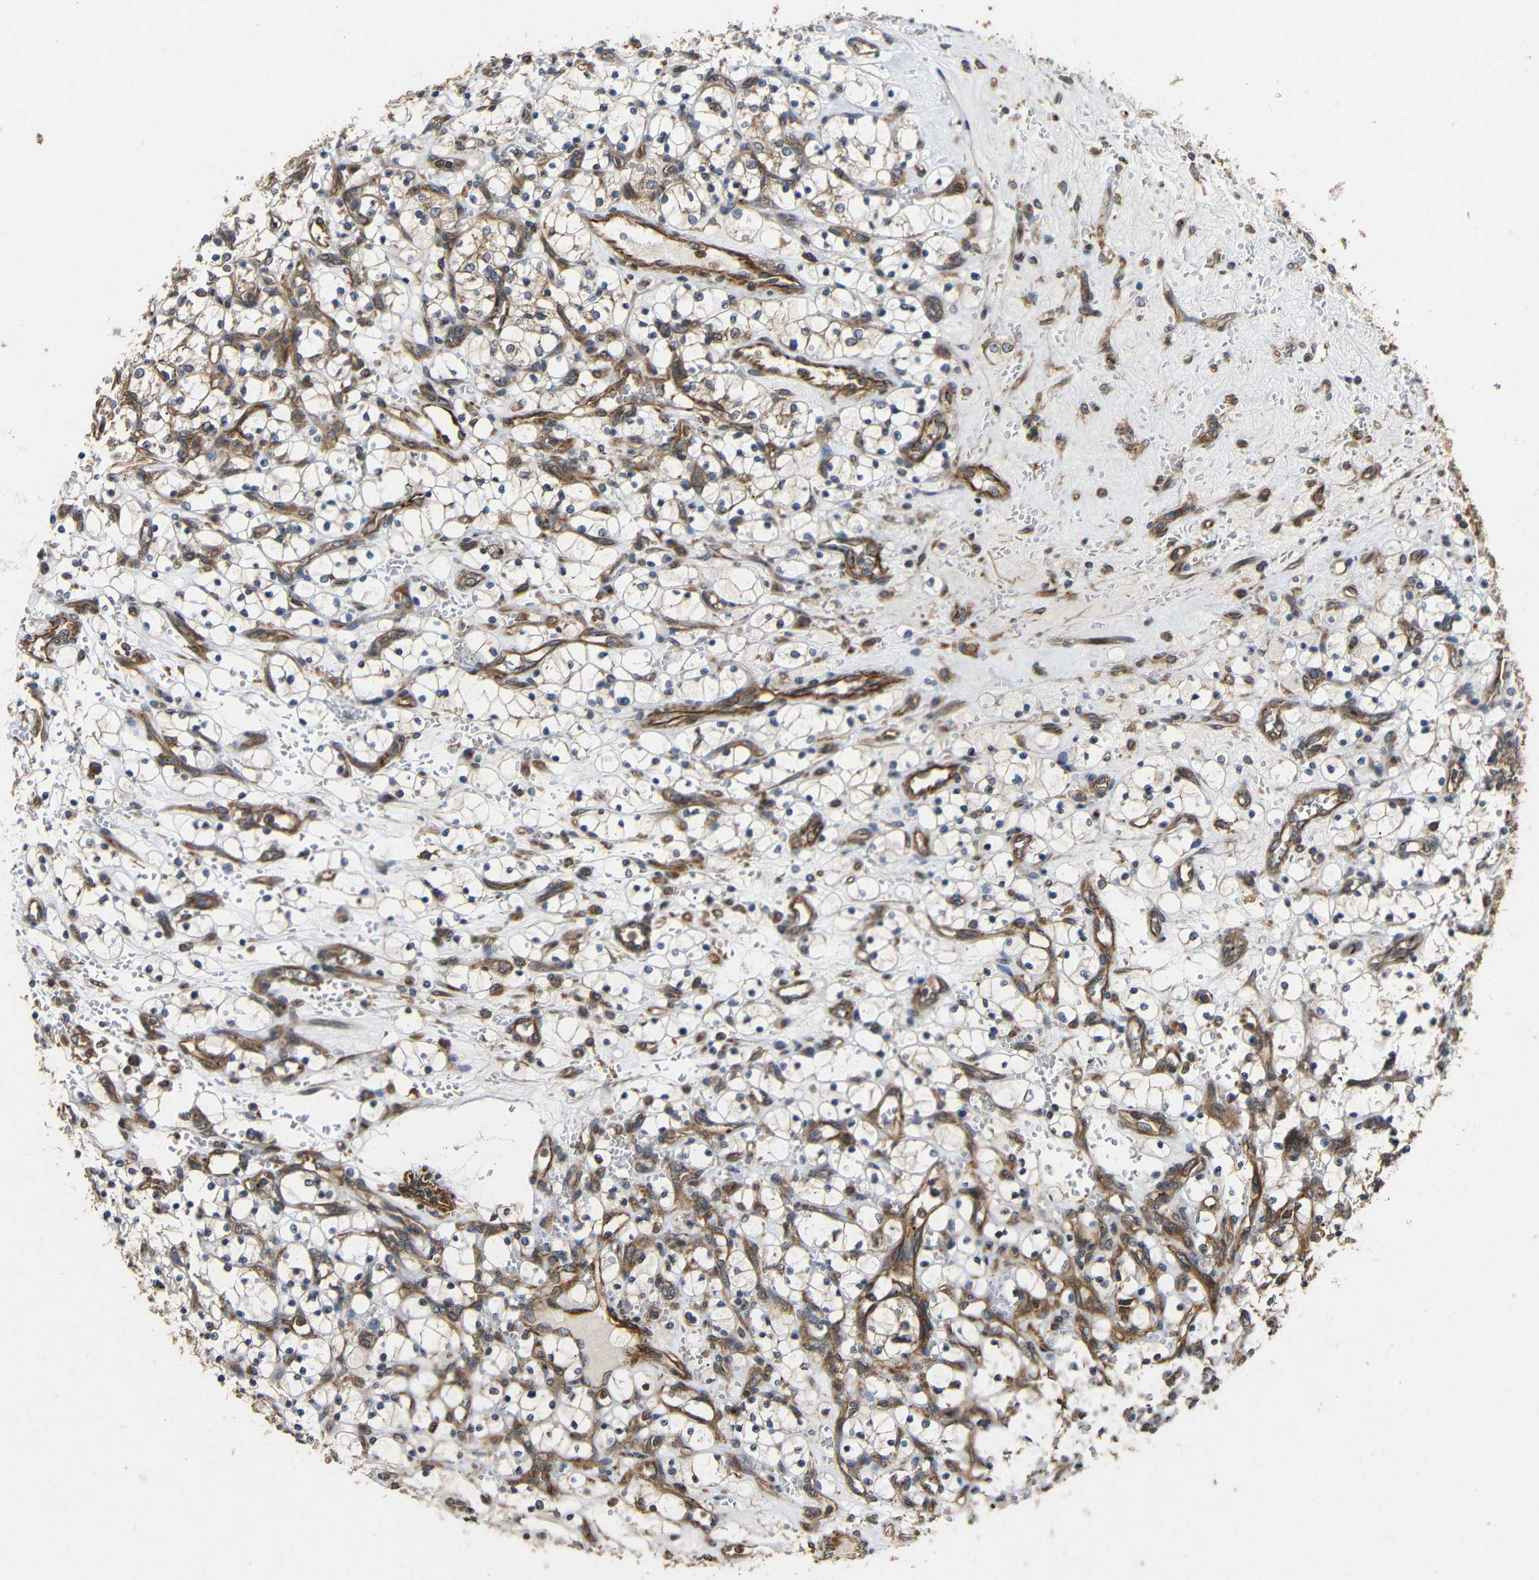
{"staining": {"intensity": "weak", "quantity": ">75%", "location": "cytoplasmic/membranous"}, "tissue": "renal cancer", "cell_type": "Tumor cells", "image_type": "cancer", "snomed": [{"axis": "morphology", "description": "Adenocarcinoma, NOS"}, {"axis": "topography", "description": "Kidney"}], "caption": "The micrograph exhibits staining of renal cancer (adenocarcinoma), revealing weak cytoplasmic/membranous protein positivity (brown color) within tumor cells.", "gene": "EIF2S1", "patient": {"sex": "female", "age": 69}}